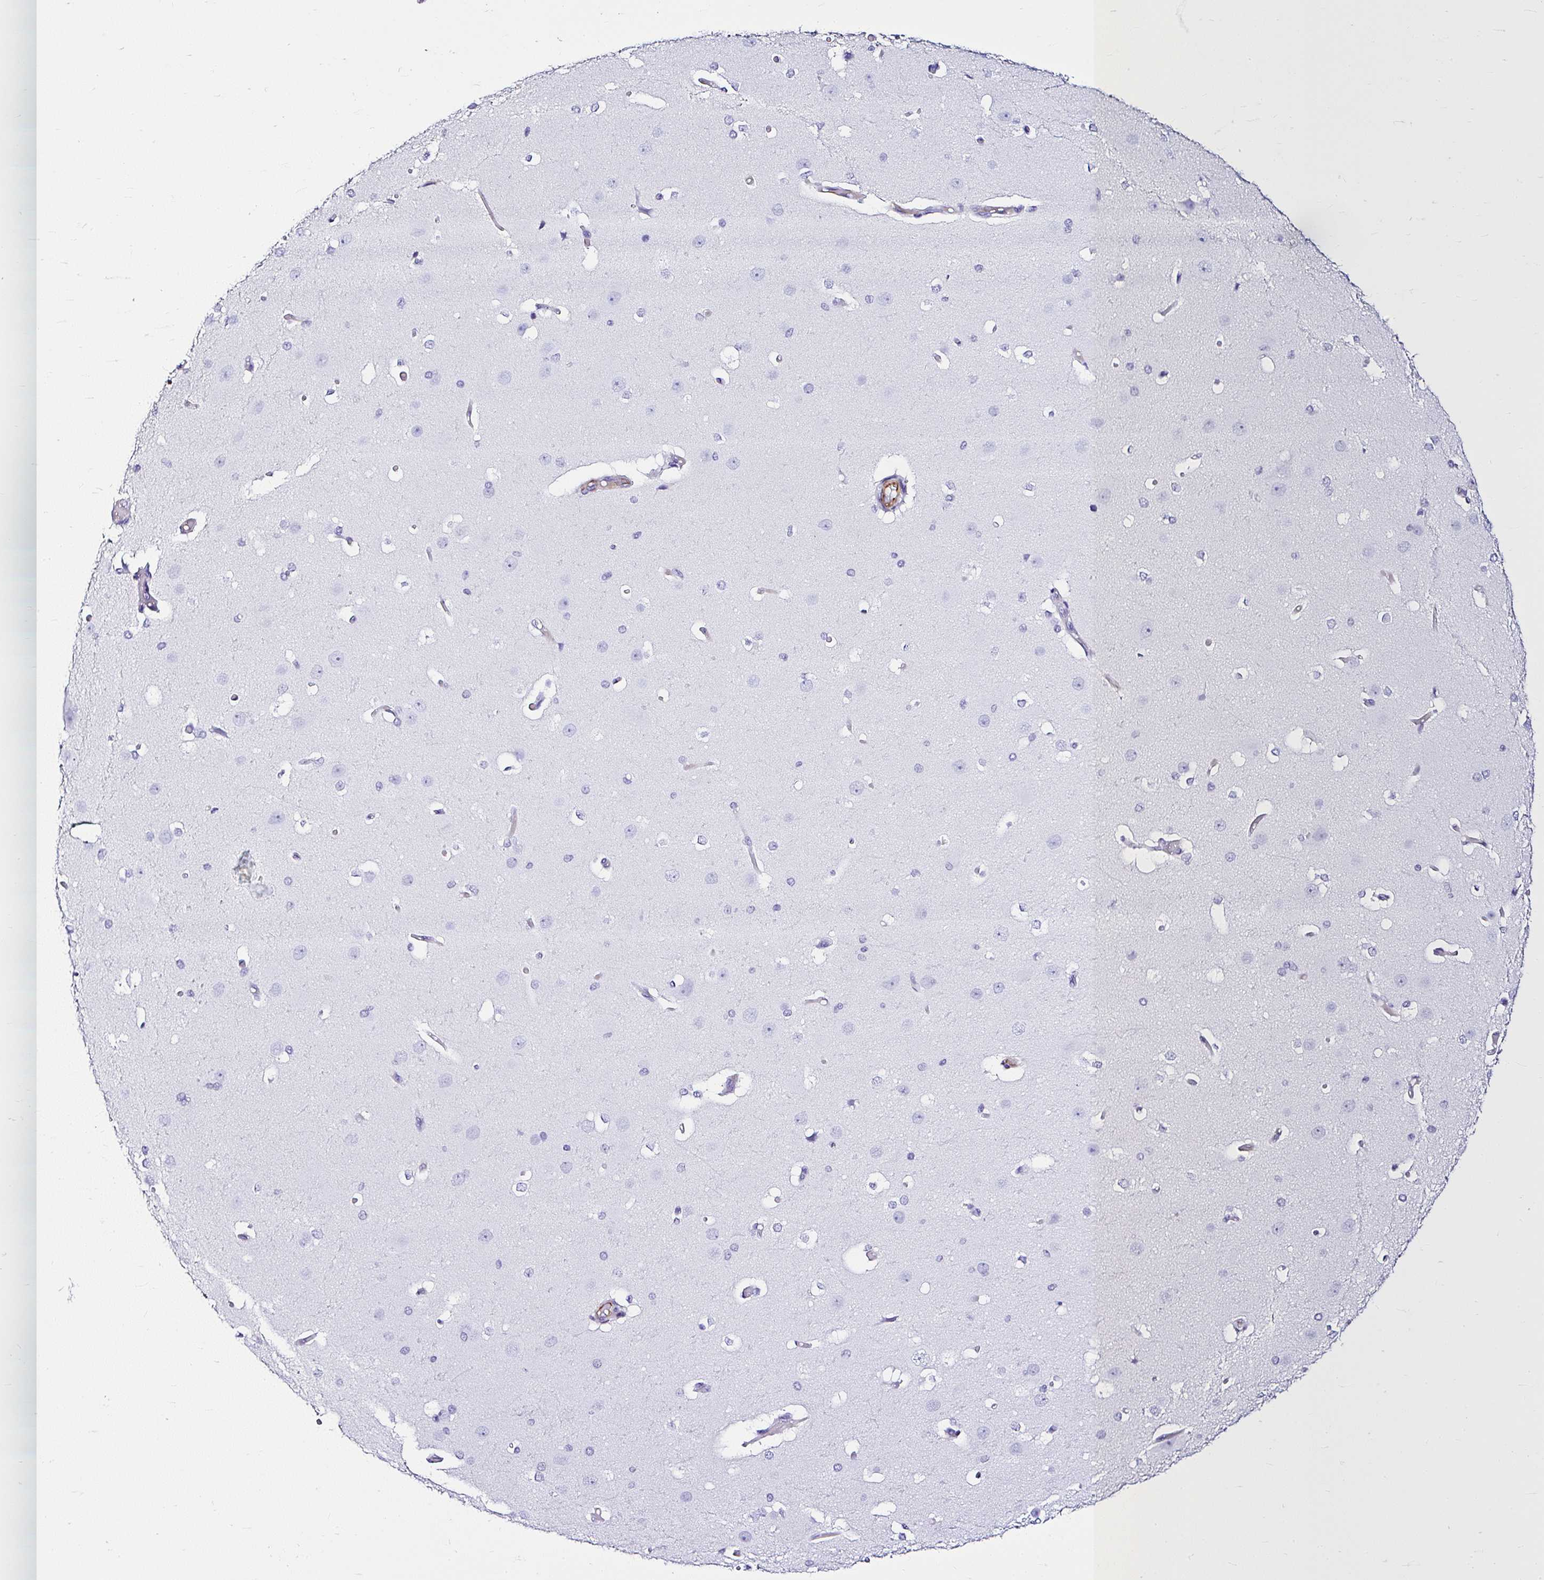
{"staining": {"intensity": "moderate", "quantity": "<25%", "location": "cytoplasmic/membranous"}, "tissue": "cerebral cortex", "cell_type": "Endothelial cells", "image_type": "normal", "snomed": [{"axis": "morphology", "description": "Normal tissue, NOS"}, {"axis": "morphology", "description": "Inflammation, NOS"}, {"axis": "topography", "description": "Cerebral cortex"}], "caption": "Moderate cytoplasmic/membranous staining for a protein is seen in approximately <25% of endothelial cells of benign cerebral cortex using immunohistochemistry.", "gene": "DEPDC5", "patient": {"sex": "male", "age": 6}}